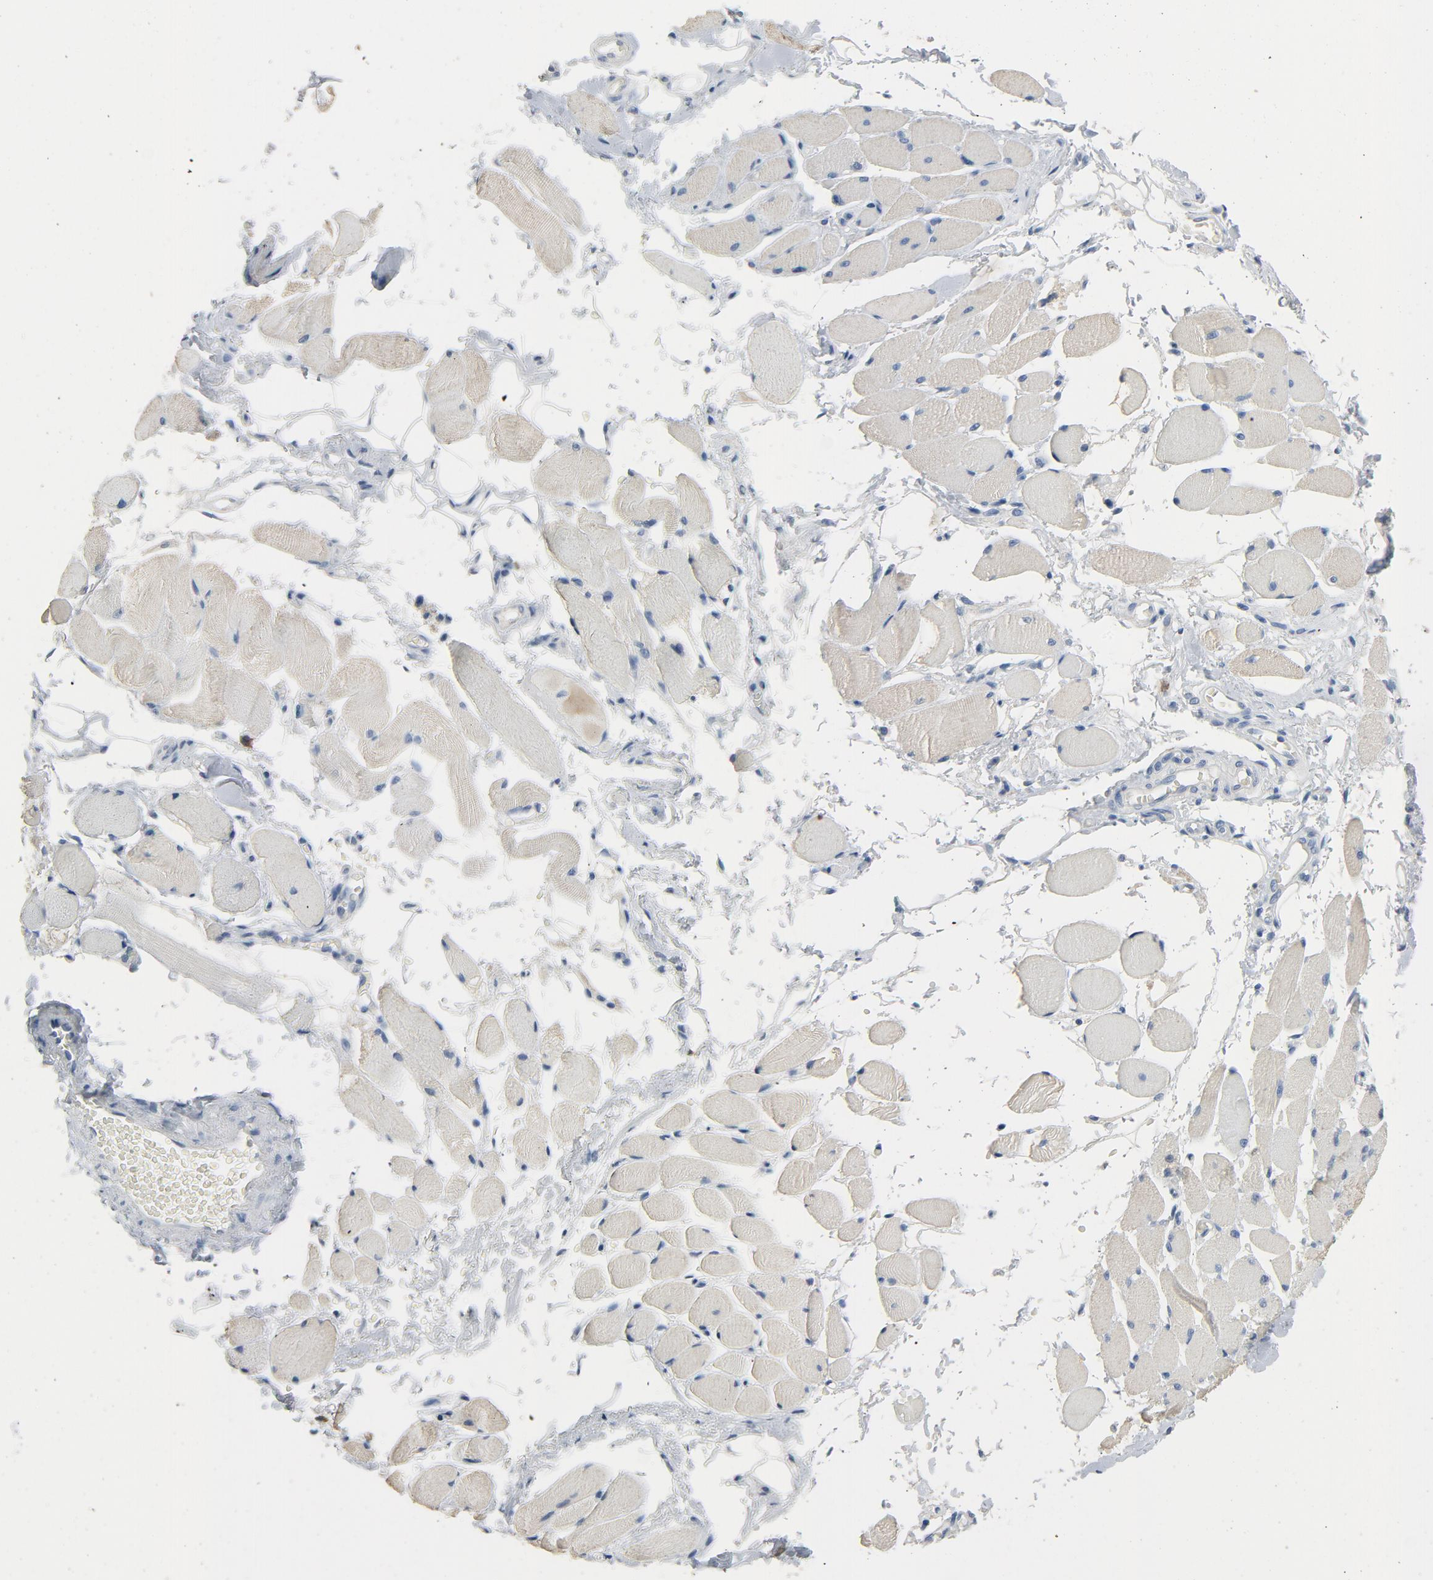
{"staining": {"intensity": "negative", "quantity": "none", "location": "none"}, "tissue": "adipose tissue", "cell_type": "Adipocytes", "image_type": "normal", "snomed": [{"axis": "morphology", "description": "Normal tissue, NOS"}, {"axis": "morphology", "description": "Squamous cell carcinoma, NOS"}, {"axis": "topography", "description": "Skeletal muscle"}, {"axis": "topography", "description": "Soft tissue"}, {"axis": "topography", "description": "Oral tissue"}], "caption": "Human adipose tissue stained for a protein using immunohistochemistry exhibits no expression in adipocytes.", "gene": "LCK", "patient": {"sex": "male", "age": 54}}